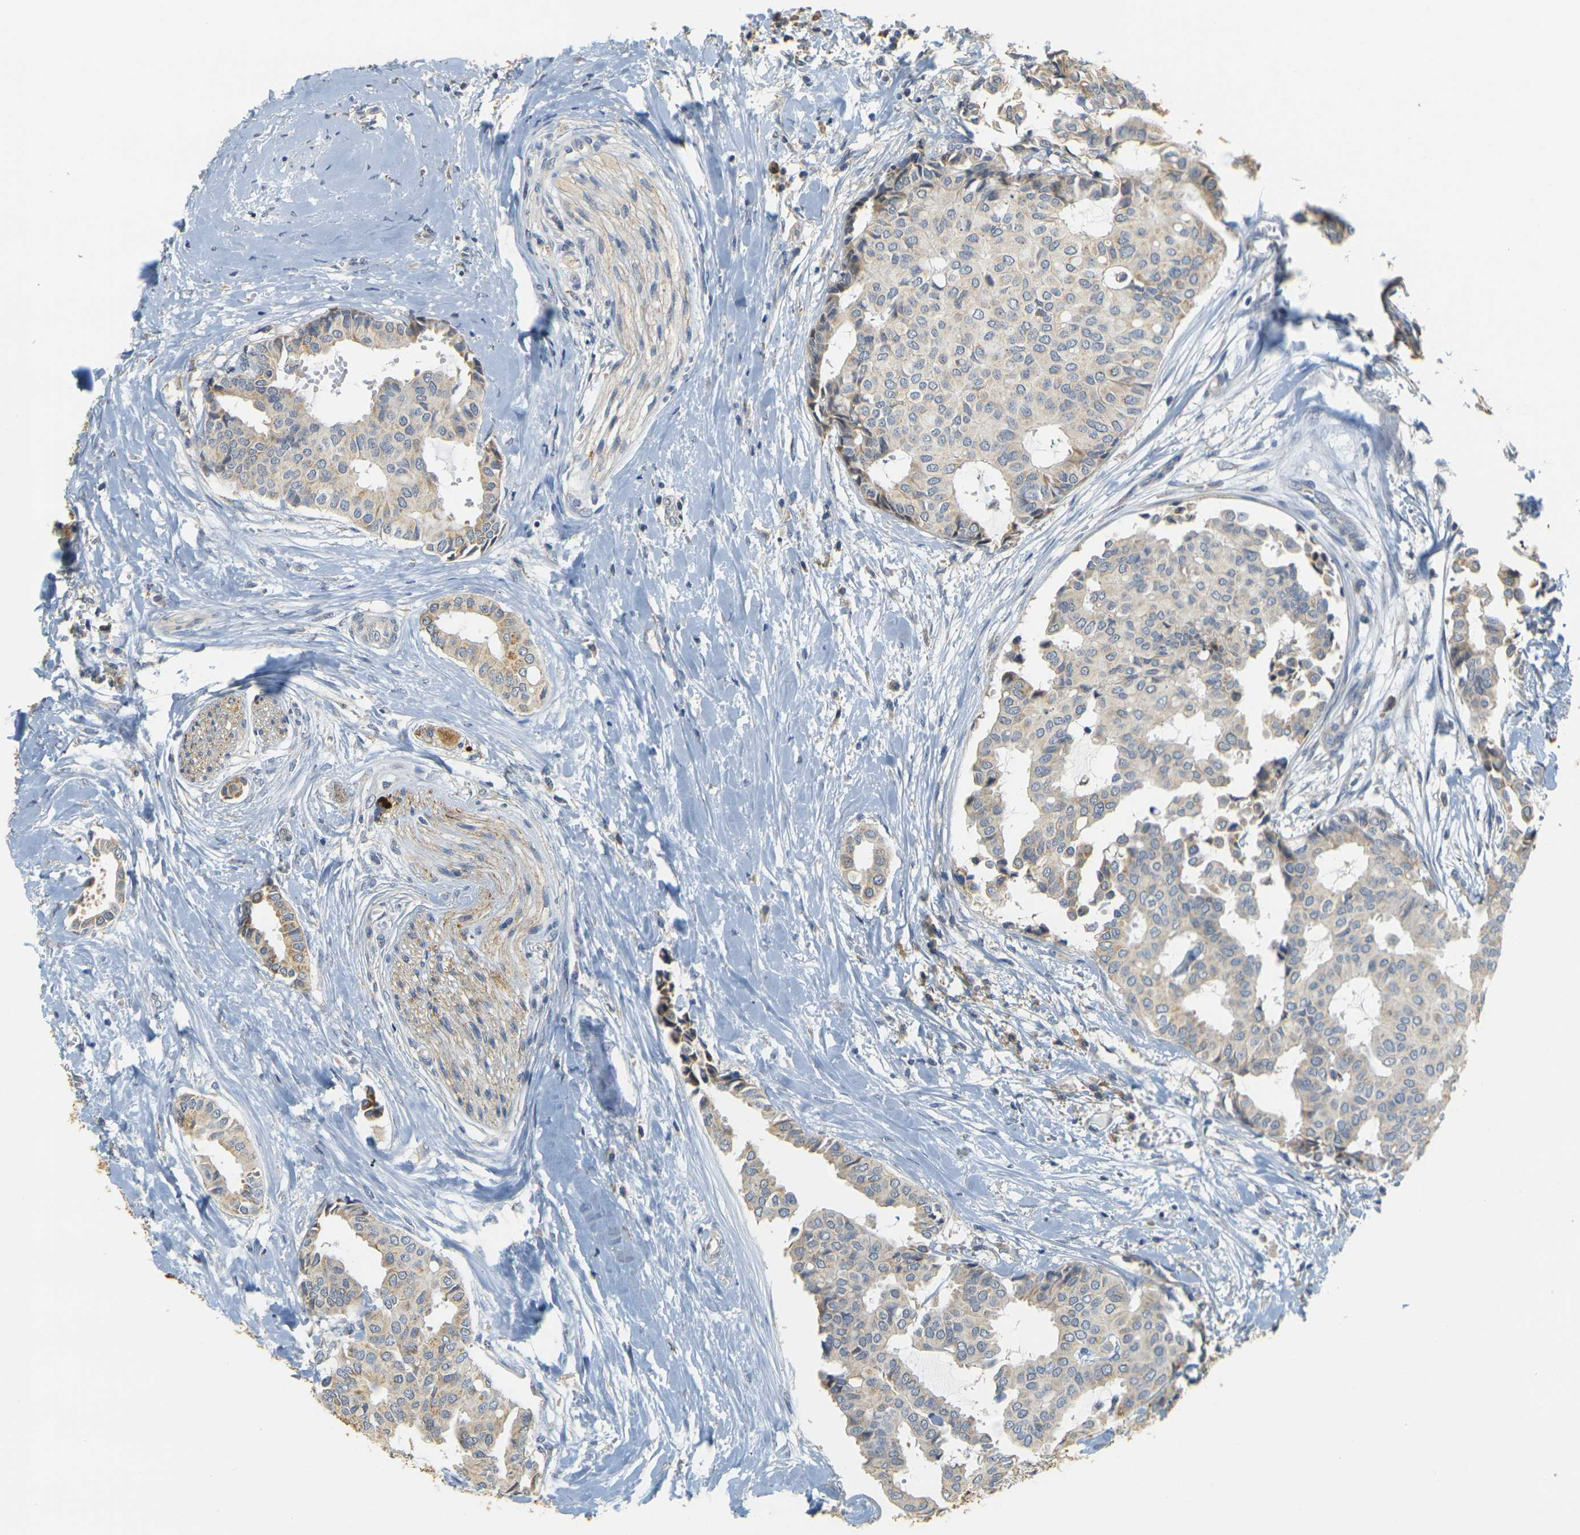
{"staining": {"intensity": "weak", "quantity": "<25%", "location": "cytoplasmic/membranous"}, "tissue": "head and neck cancer", "cell_type": "Tumor cells", "image_type": "cancer", "snomed": [{"axis": "morphology", "description": "Adenocarcinoma, NOS"}, {"axis": "topography", "description": "Salivary gland"}, {"axis": "topography", "description": "Head-Neck"}], "caption": "Immunohistochemistry (IHC) of adenocarcinoma (head and neck) shows no expression in tumor cells.", "gene": "GDAP1", "patient": {"sex": "female", "age": 59}}